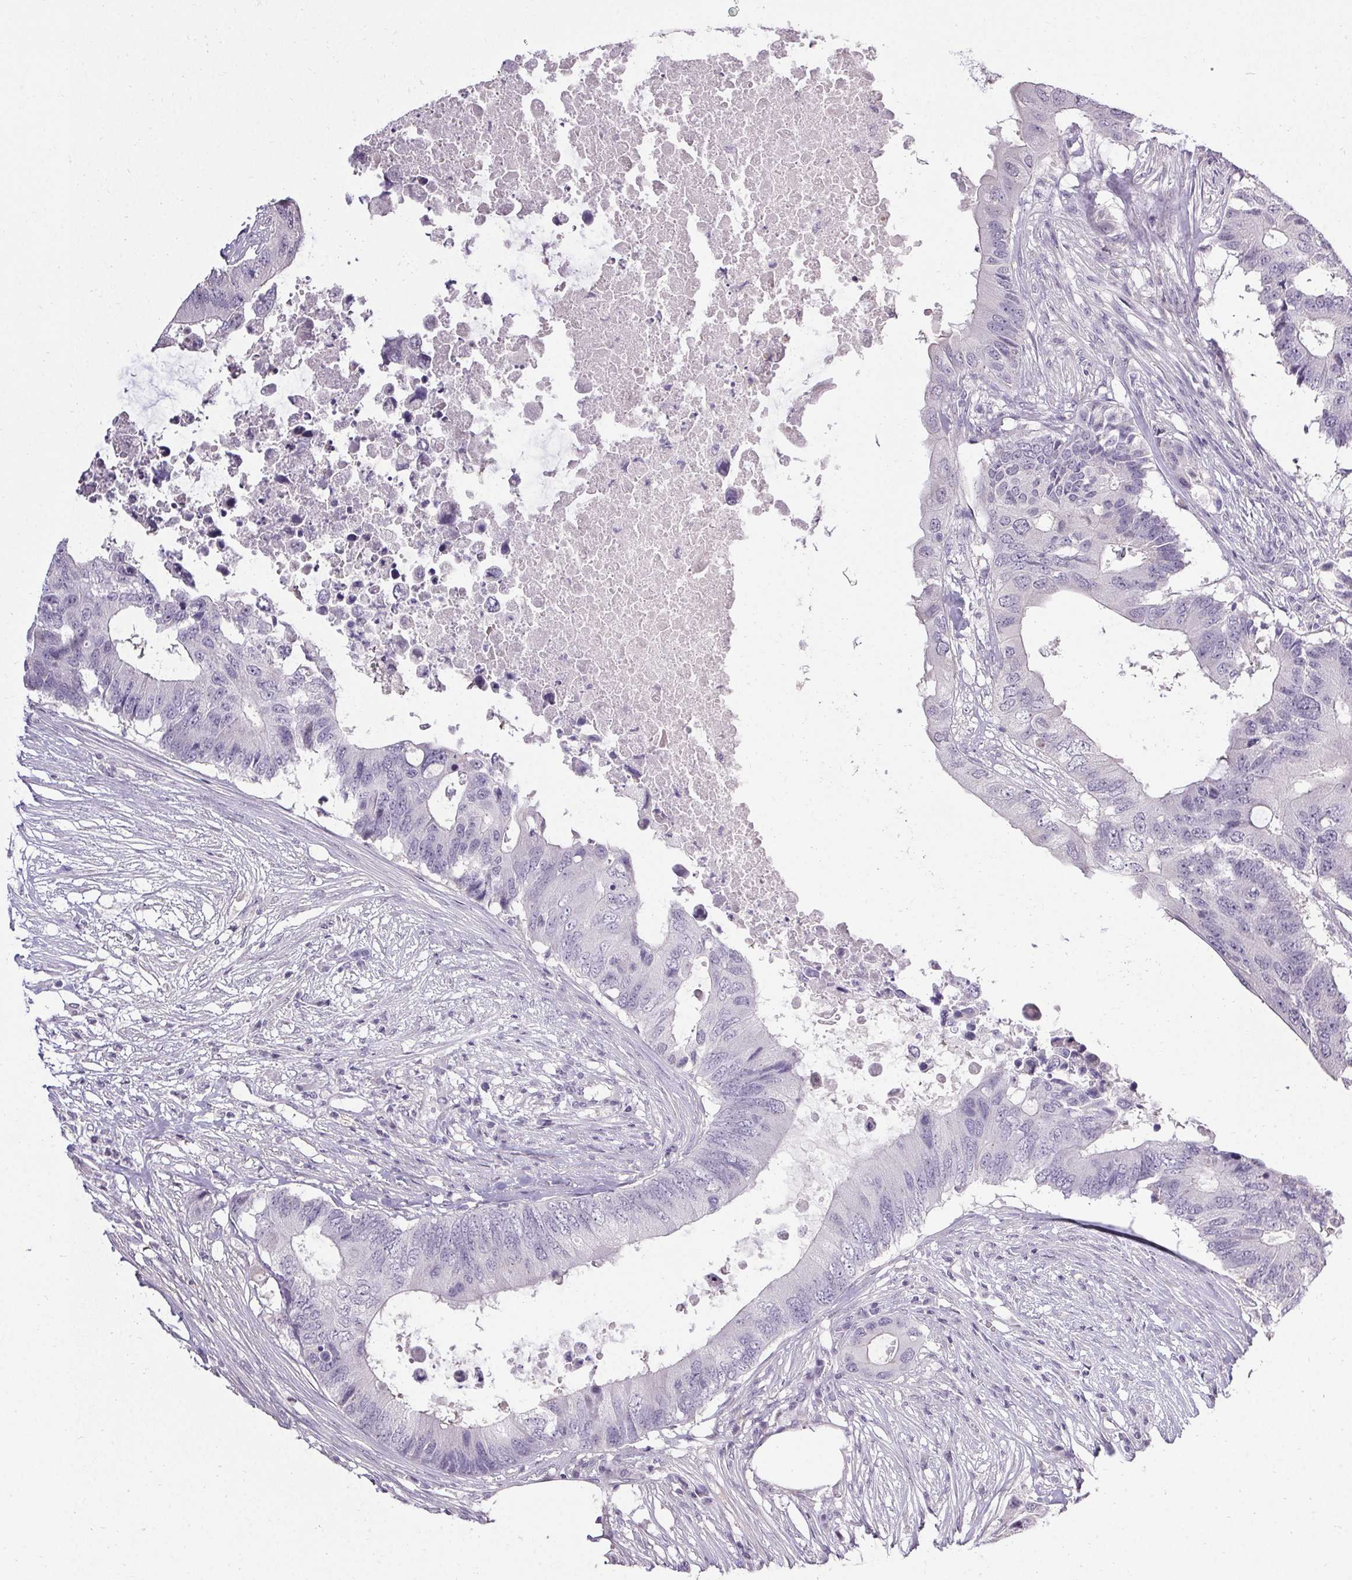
{"staining": {"intensity": "negative", "quantity": "none", "location": "none"}, "tissue": "colorectal cancer", "cell_type": "Tumor cells", "image_type": "cancer", "snomed": [{"axis": "morphology", "description": "Adenocarcinoma, NOS"}, {"axis": "topography", "description": "Colon"}], "caption": "Tumor cells are negative for protein expression in human colorectal adenocarcinoma.", "gene": "PMEL", "patient": {"sex": "male", "age": 71}}